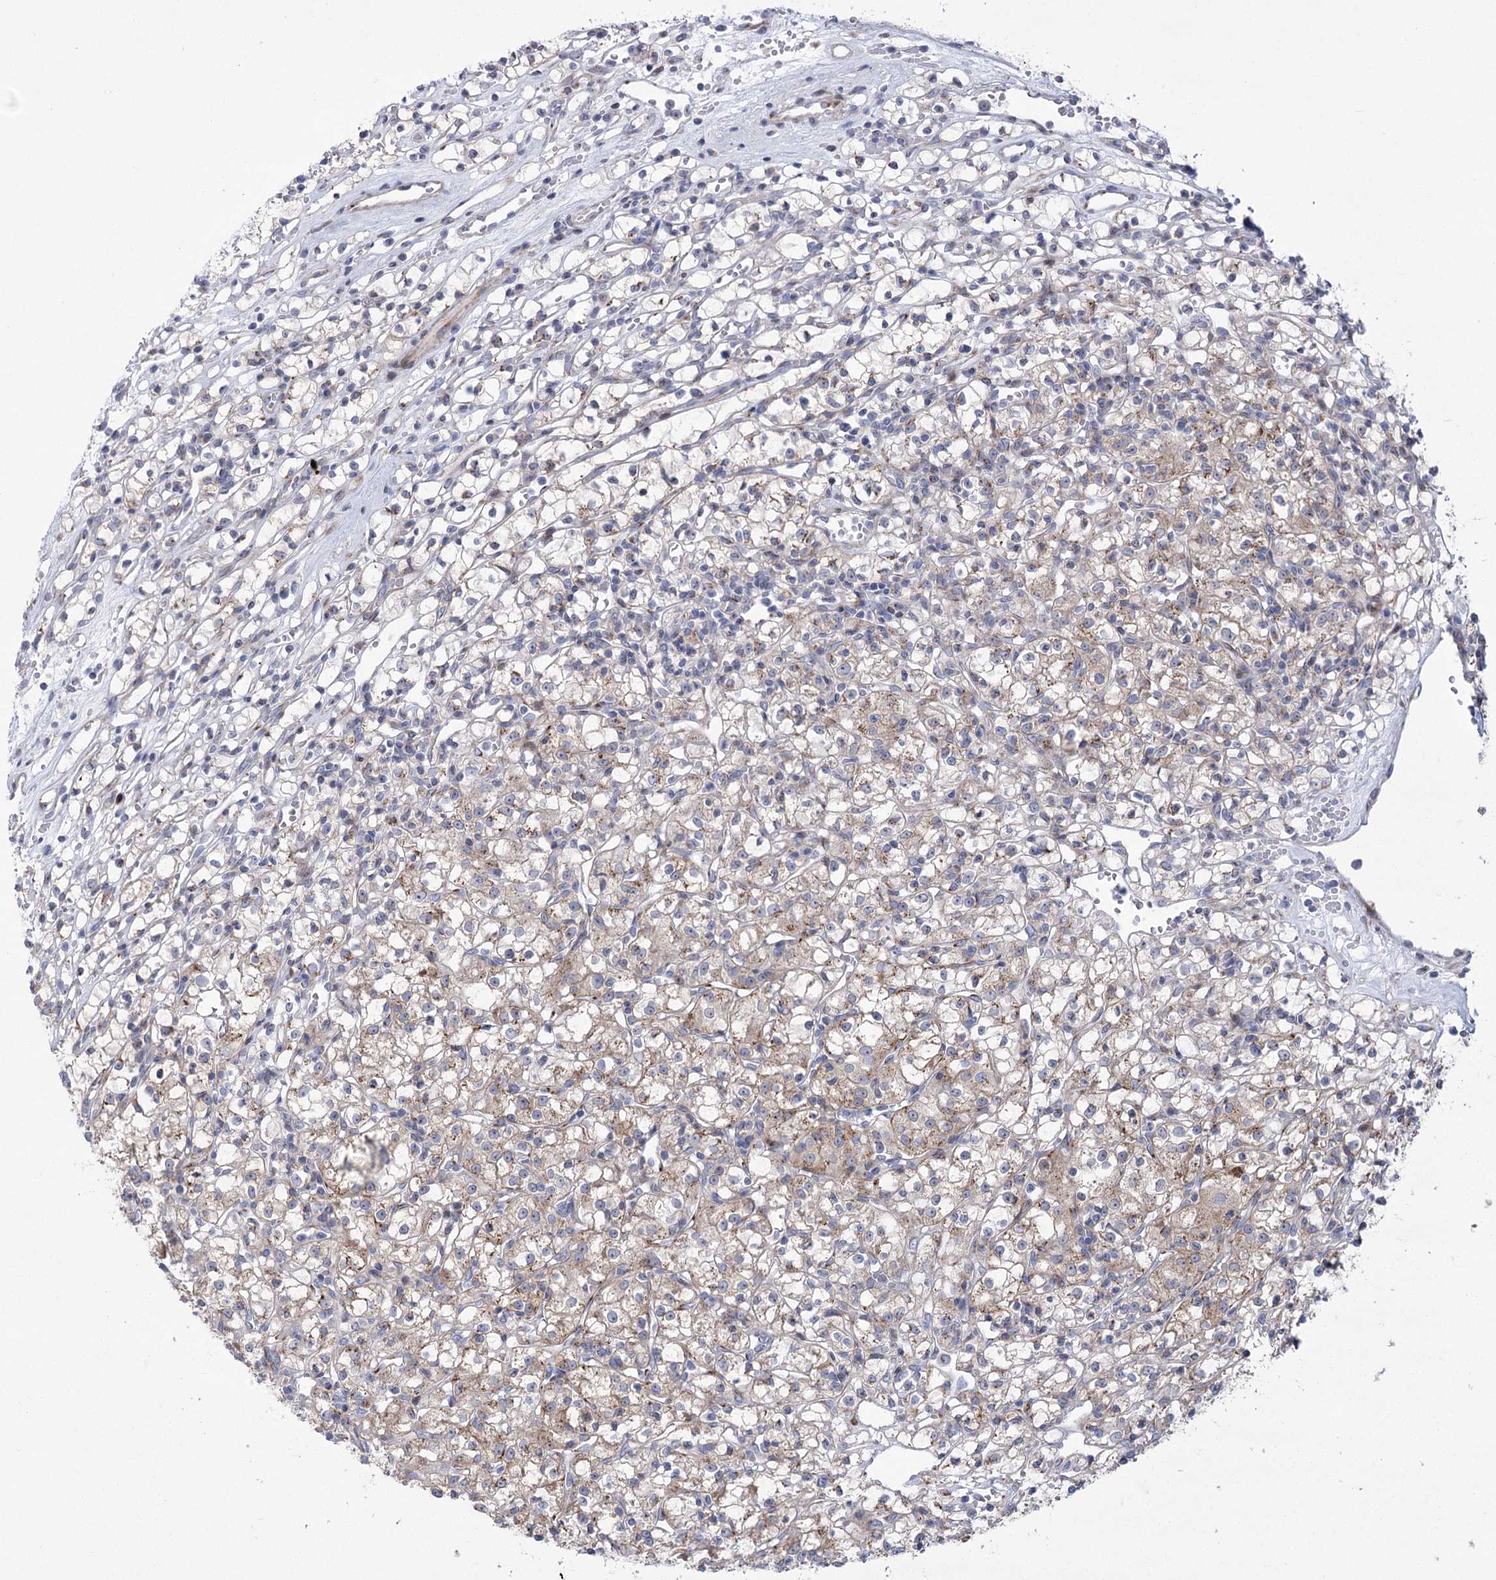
{"staining": {"intensity": "weak", "quantity": "25%-75%", "location": "cytoplasmic/membranous"}, "tissue": "renal cancer", "cell_type": "Tumor cells", "image_type": "cancer", "snomed": [{"axis": "morphology", "description": "Adenocarcinoma, NOS"}, {"axis": "topography", "description": "Kidney"}], "caption": "Protein staining exhibits weak cytoplasmic/membranous staining in about 25%-75% of tumor cells in adenocarcinoma (renal). (IHC, brightfield microscopy, high magnification).", "gene": "NME7", "patient": {"sex": "female", "age": 59}}